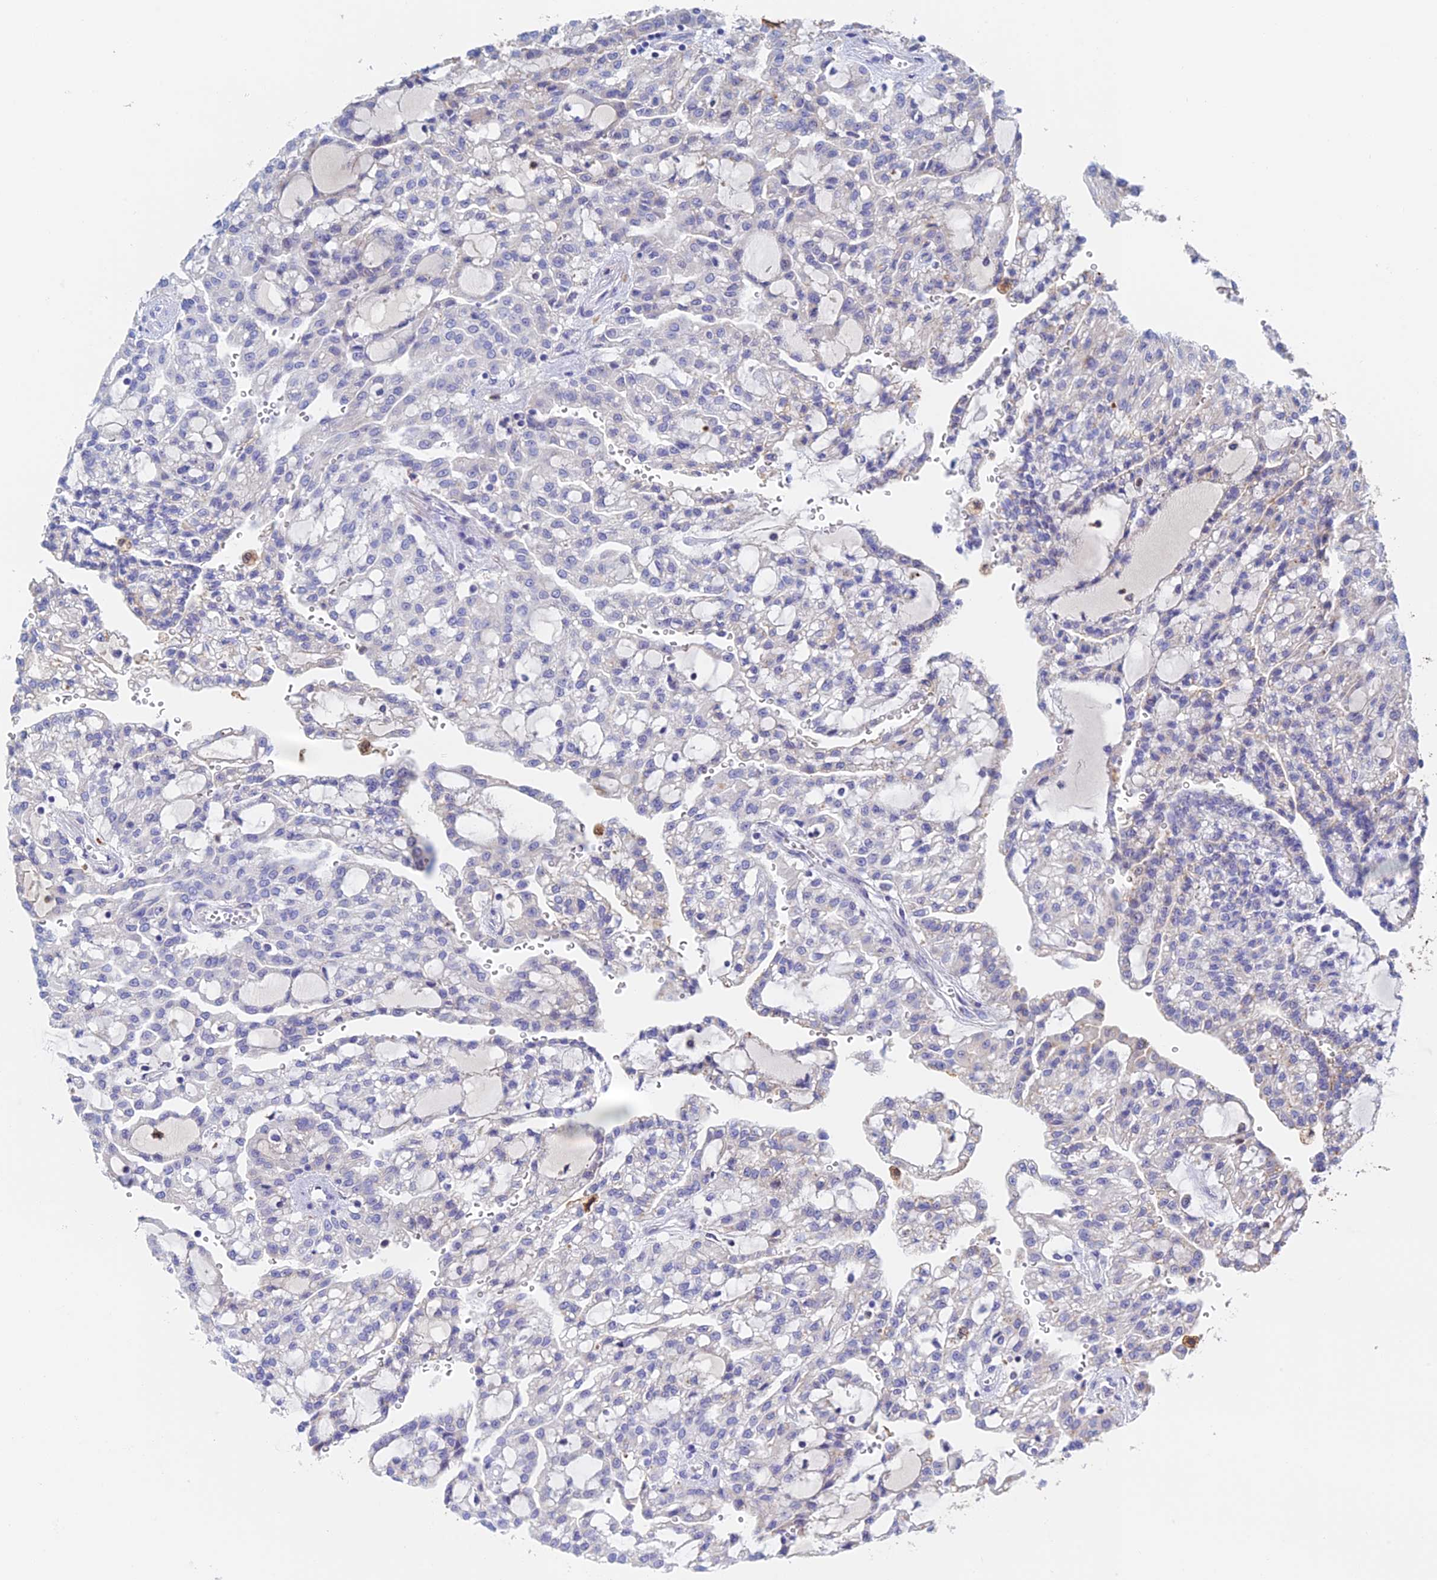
{"staining": {"intensity": "negative", "quantity": "none", "location": "none"}, "tissue": "renal cancer", "cell_type": "Tumor cells", "image_type": "cancer", "snomed": [{"axis": "morphology", "description": "Adenocarcinoma, NOS"}, {"axis": "topography", "description": "Kidney"}], "caption": "Immunohistochemistry histopathology image of human renal adenocarcinoma stained for a protein (brown), which shows no expression in tumor cells.", "gene": "RPGRIP1L", "patient": {"sex": "male", "age": 63}}